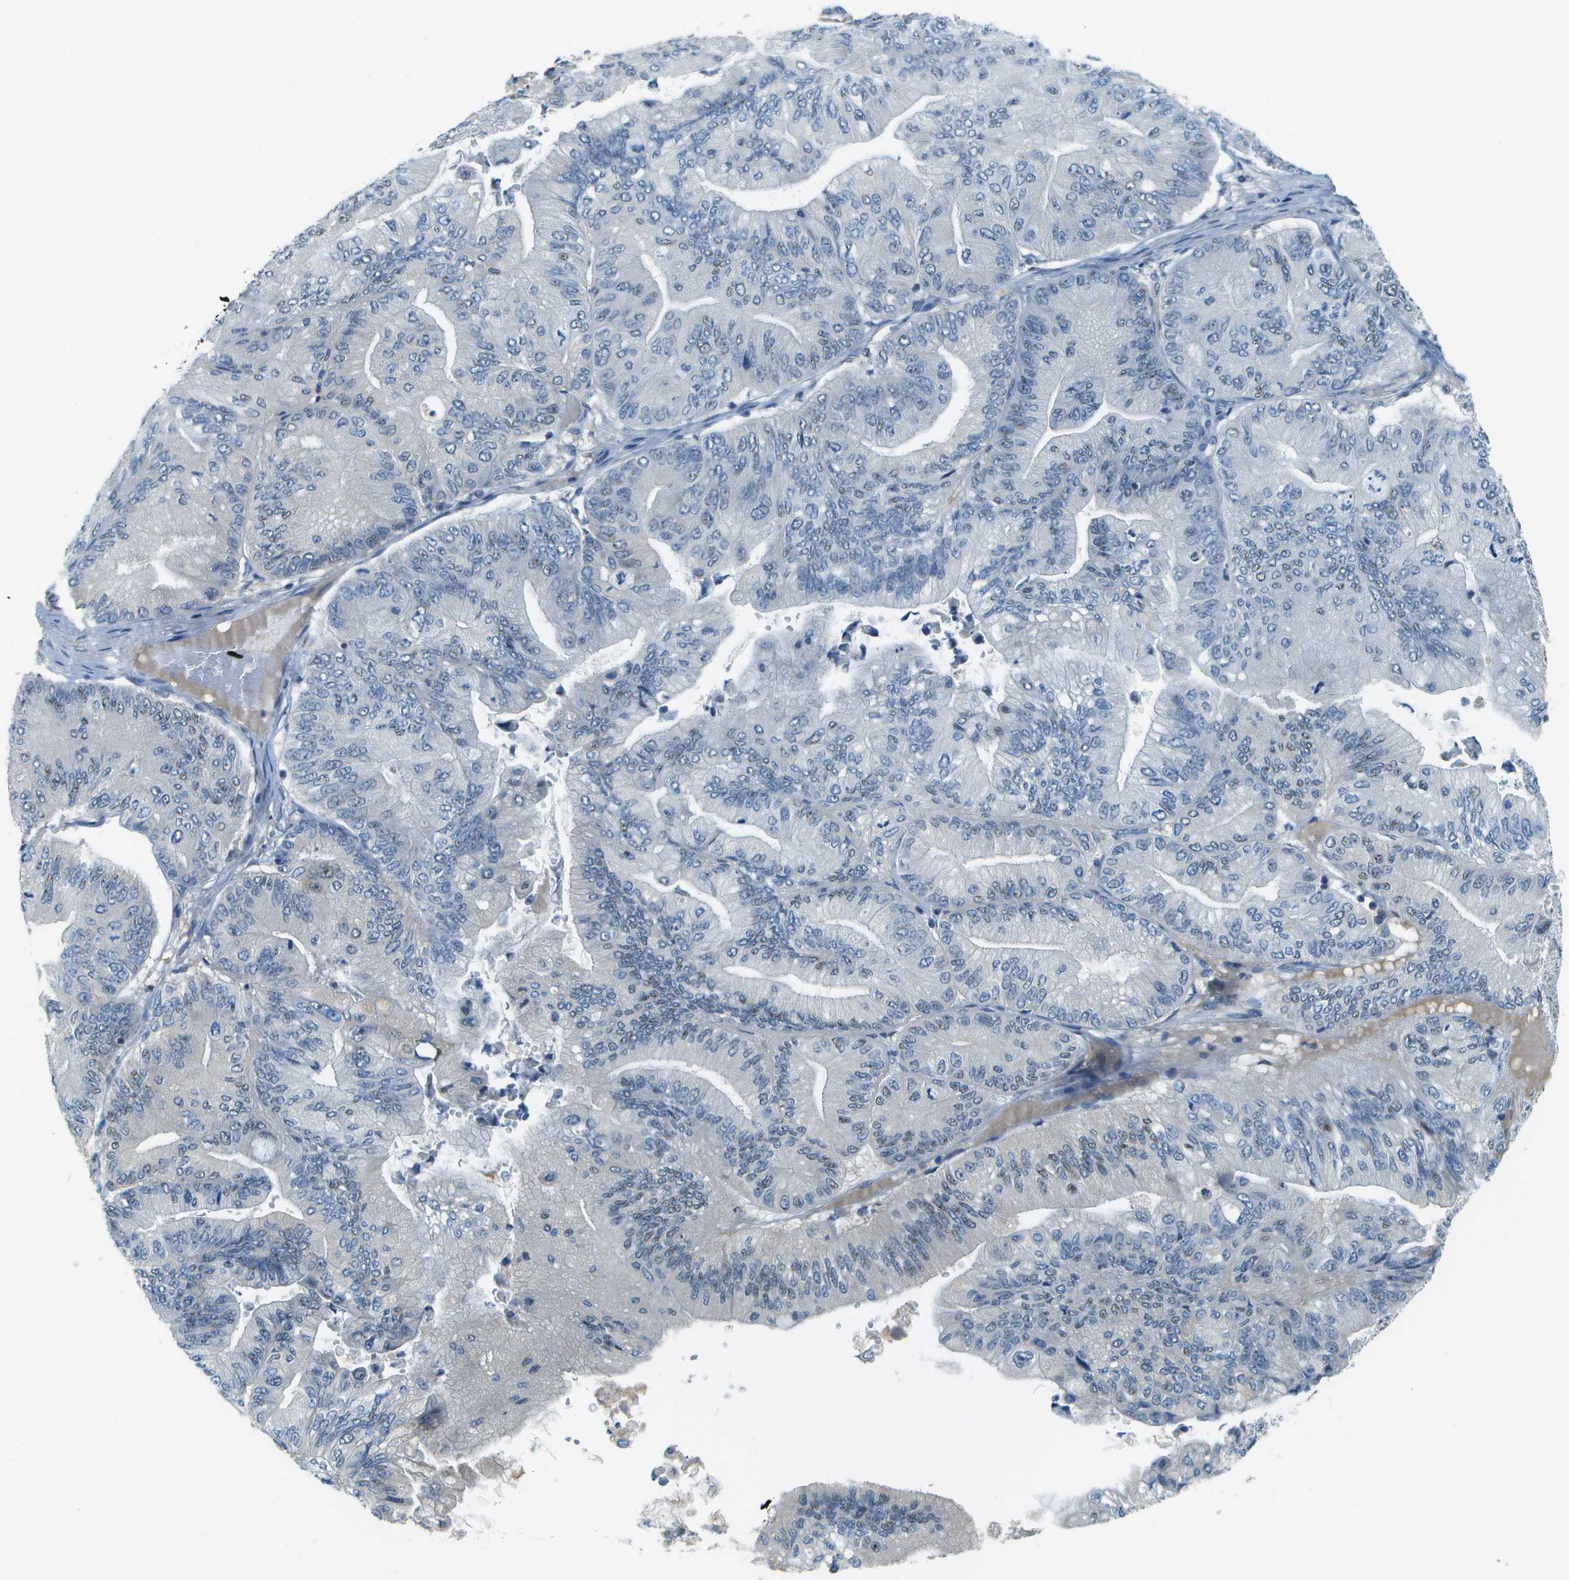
{"staining": {"intensity": "negative", "quantity": "none", "location": "none"}, "tissue": "ovarian cancer", "cell_type": "Tumor cells", "image_type": "cancer", "snomed": [{"axis": "morphology", "description": "Cystadenocarcinoma, mucinous, NOS"}, {"axis": "topography", "description": "Ovary"}], "caption": "Tumor cells show no significant protein staining in ovarian mucinous cystadenocarcinoma.", "gene": "PTGIS", "patient": {"sex": "female", "age": 61}}